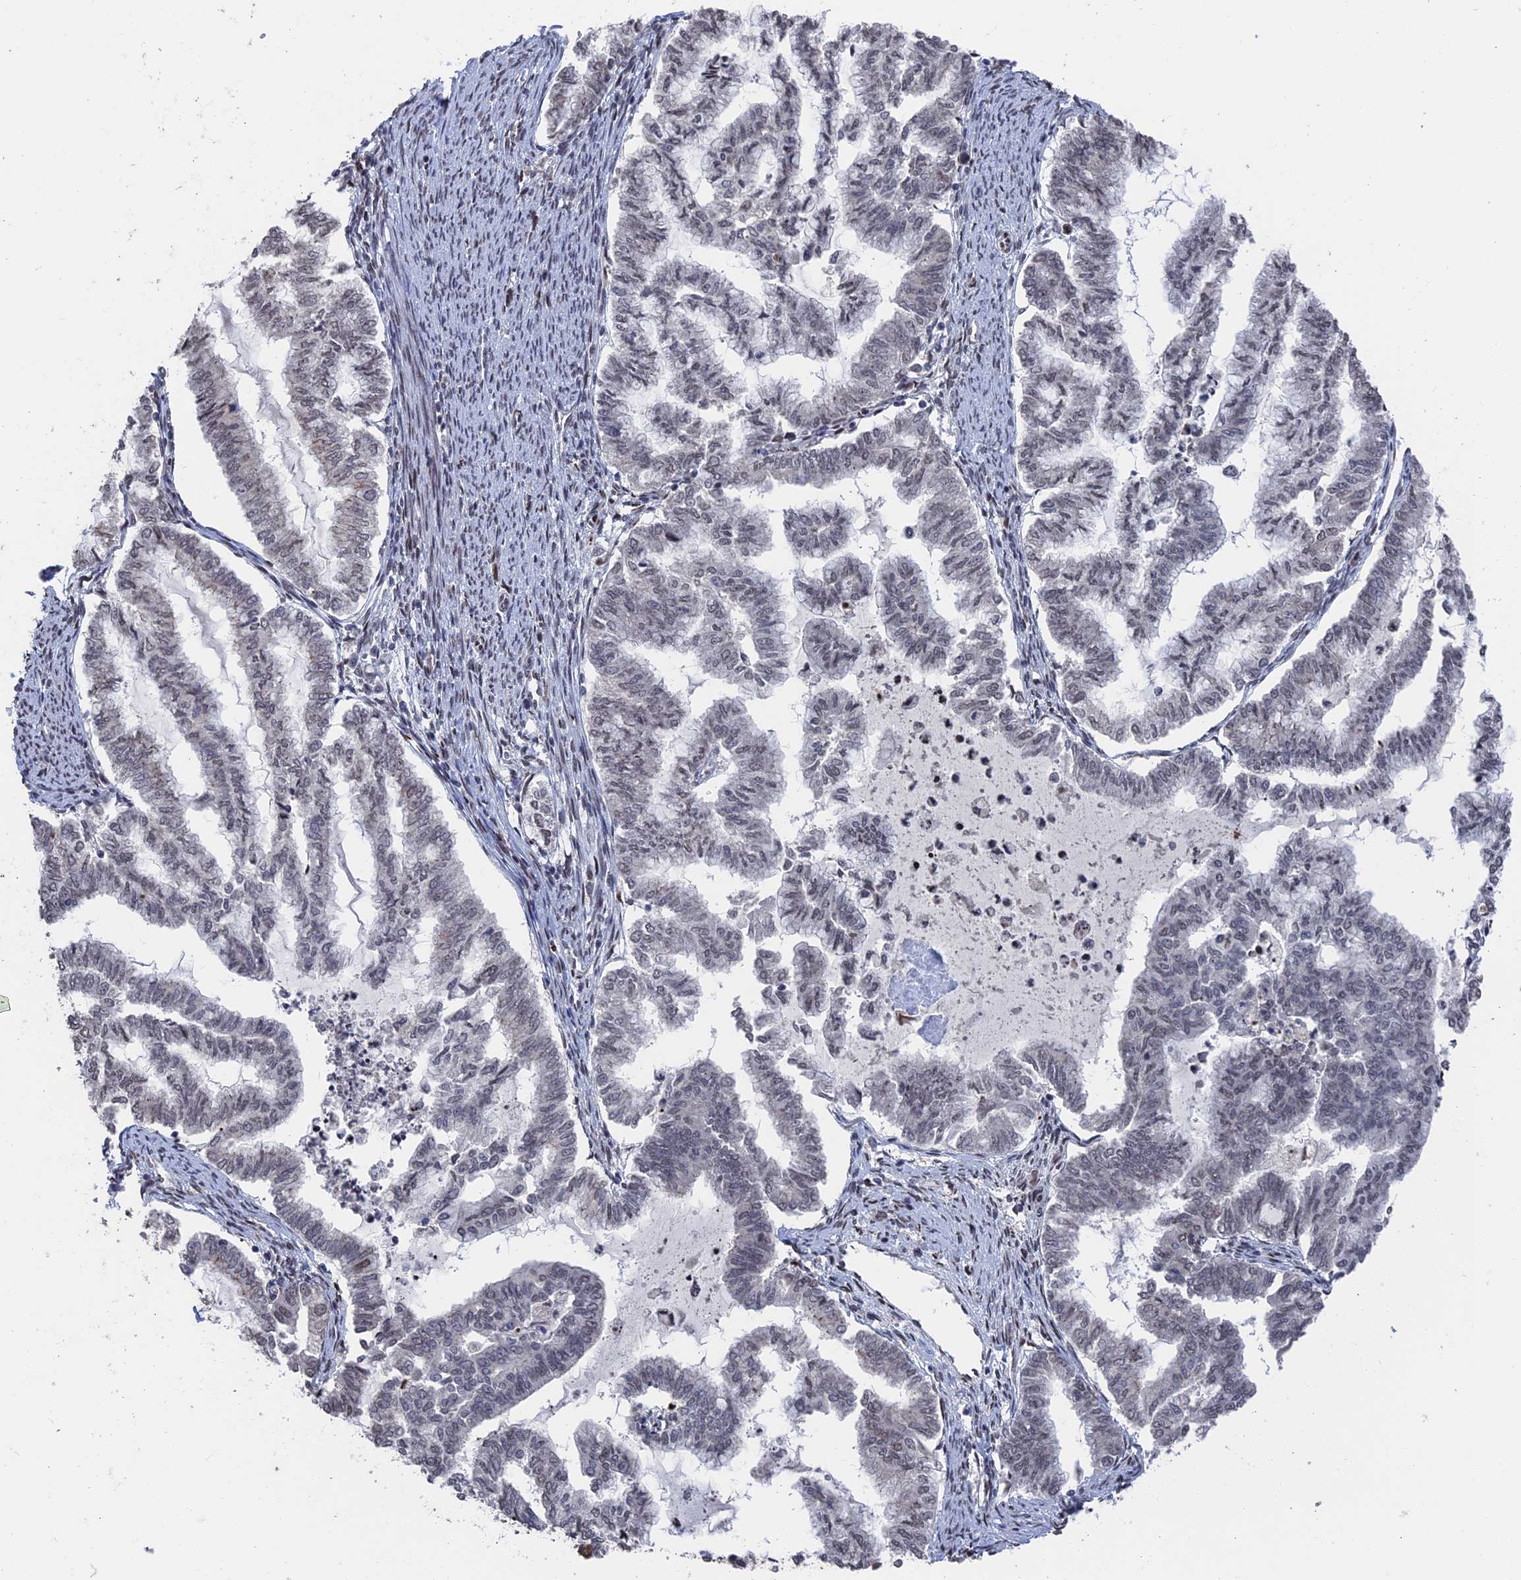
{"staining": {"intensity": "negative", "quantity": "none", "location": "none"}, "tissue": "endometrial cancer", "cell_type": "Tumor cells", "image_type": "cancer", "snomed": [{"axis": "morphology", "description": "Adenocarcinoma, NOS"}, {"axis": "topography", "description": "Endometrium"}], "caption": "Immunohistochemical staining of human endometrial adenocarcinoma exhibits no significant expression in tumor cells. (Brightfield microscopy of DAB (3,3'-diaminobenzidine) immunohistochemistry (IHC) at high magnification).", "gene": "NR2C2AP", "patient": {"sex": "female", "age": 79}}